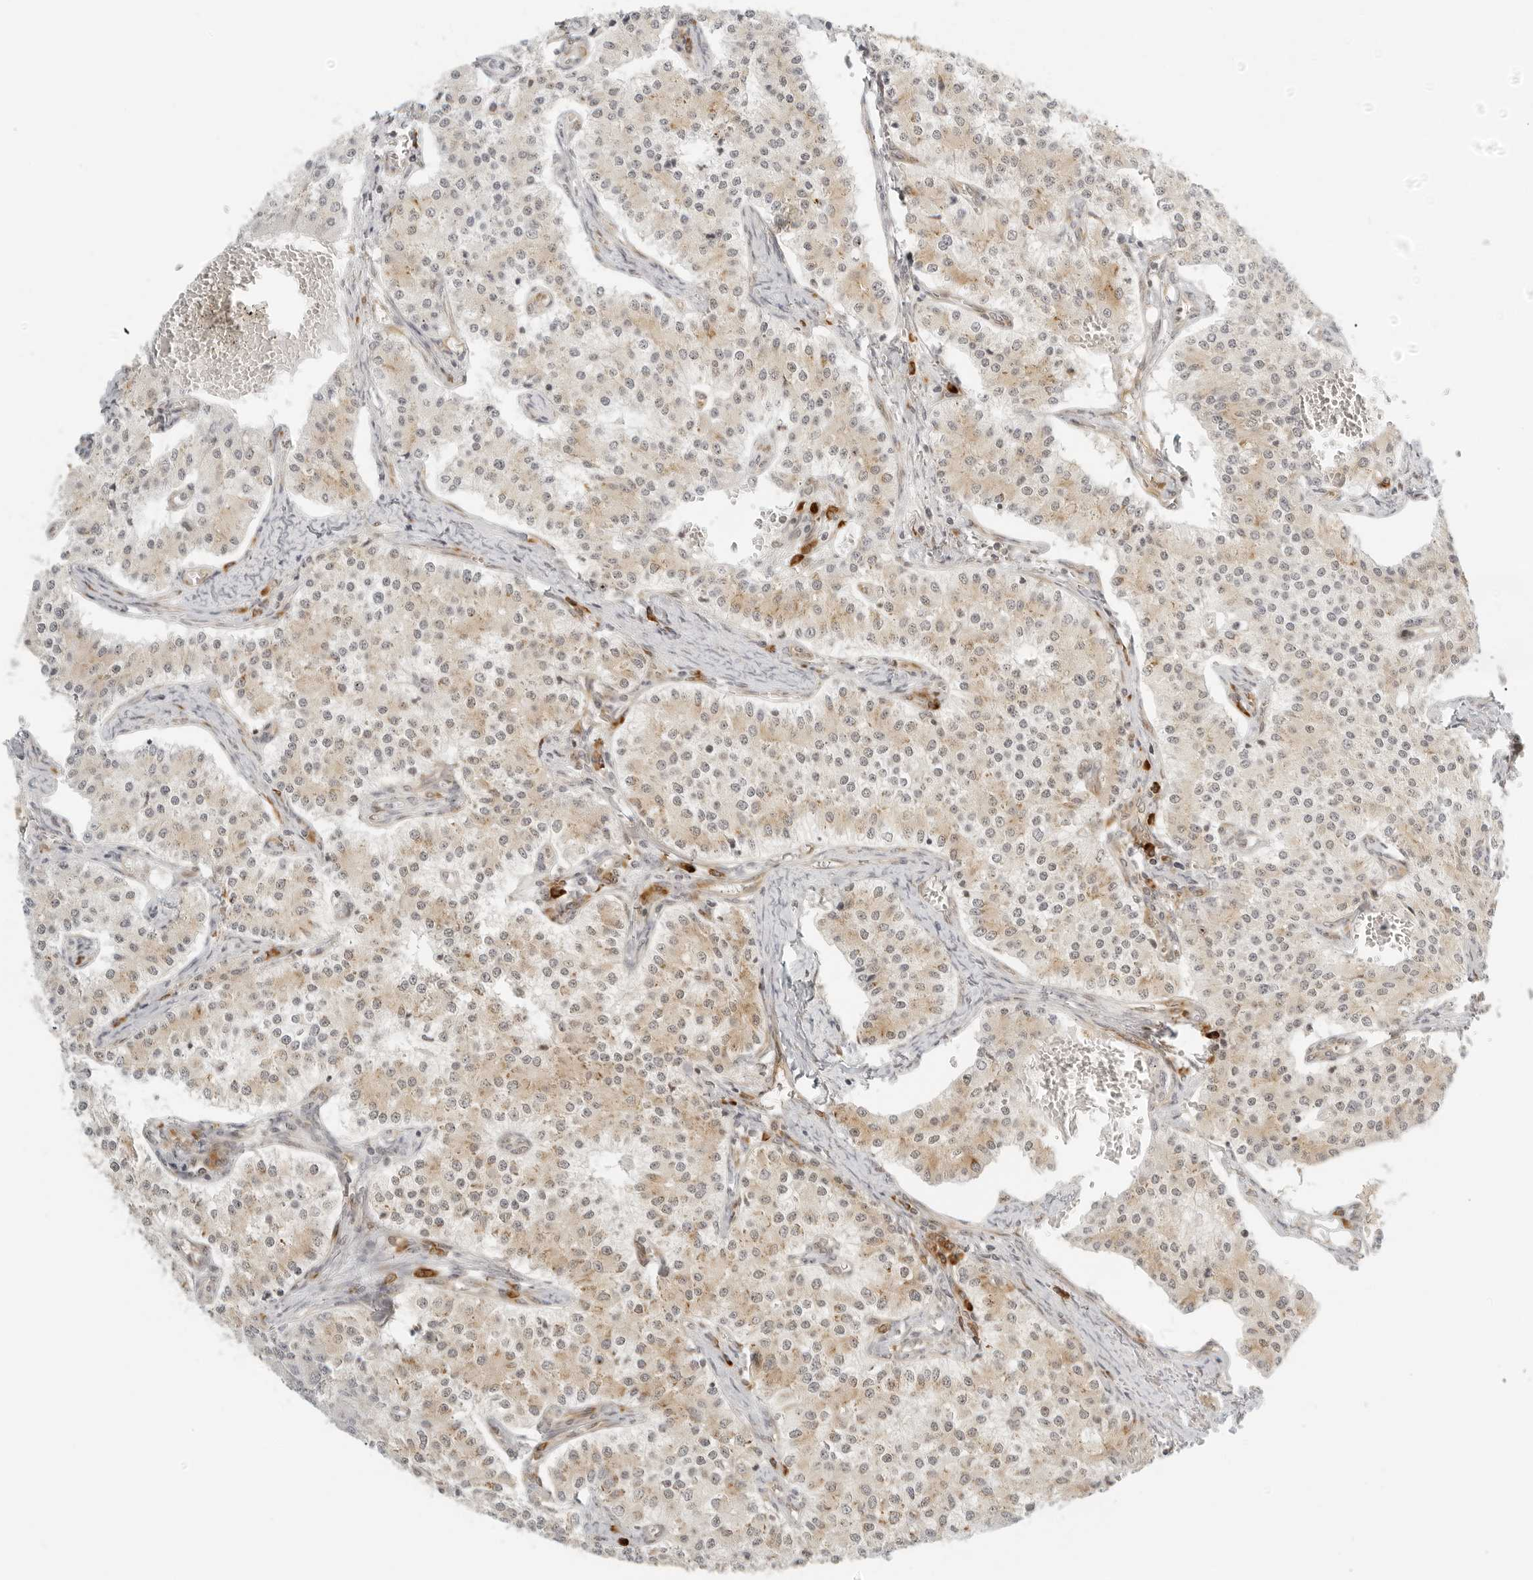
{"staining": {"intensity": "weak", "quantity": ">75%", "location": "cytoplasmic/membranous,nuclear"}, "tissue": "carcinoid", "cell_type": "Tumor cells", "image_type": "cancer", "snomed": [{"axis": "morphology", "description": "Carcinoid, malignant, NOS"}, {"axis": "topography", "description": "Colon"}], "caption": "Carcinoid stained for a protein (brown) exhibits weak cytoplasmic/membranous and nuclear positive expression in approximately >75% of tumor cells.", "gene": "EIF4G1", "patient": {"sex": "female", "age": 52}}